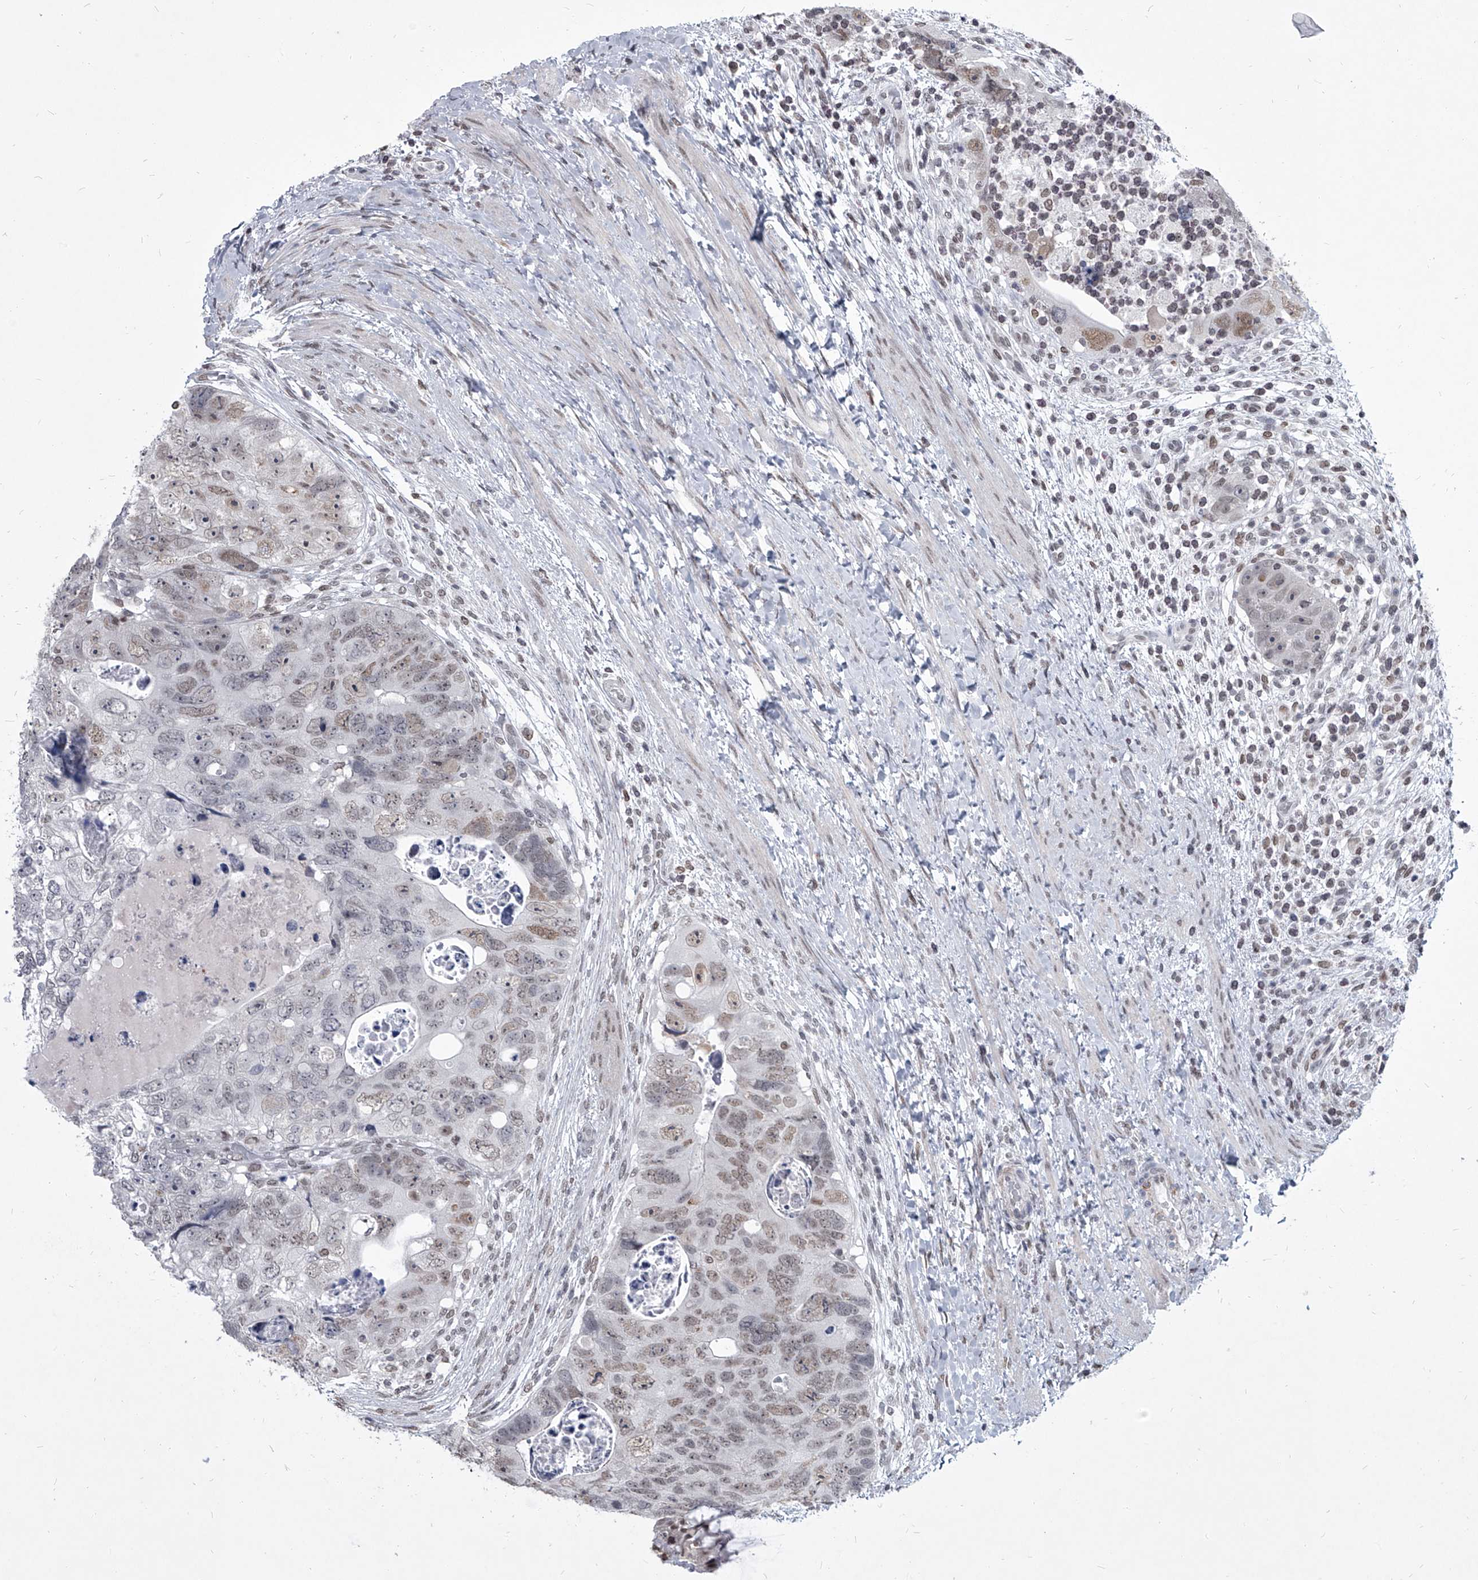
{"staining": {"intensity": "moderate", "quantity": "<25%", "location": "nuclear"}, "tissue": "colorectal cancer", "cell_type": "Tumor cells", "image_type": "cancer", "snomed": [{"axis": "morphology", "description": "Adenocarcinoma, NOS"}, {"axis": "topography", "description": "Rectum"}], "caption": "Colorectal cancer stained for a protein (brown) demonstrates moderate nuclear positive staining in about <25% of tumor cells.", "gene": "PPIL4", "patient": {"sex": "male", "age": 59}}